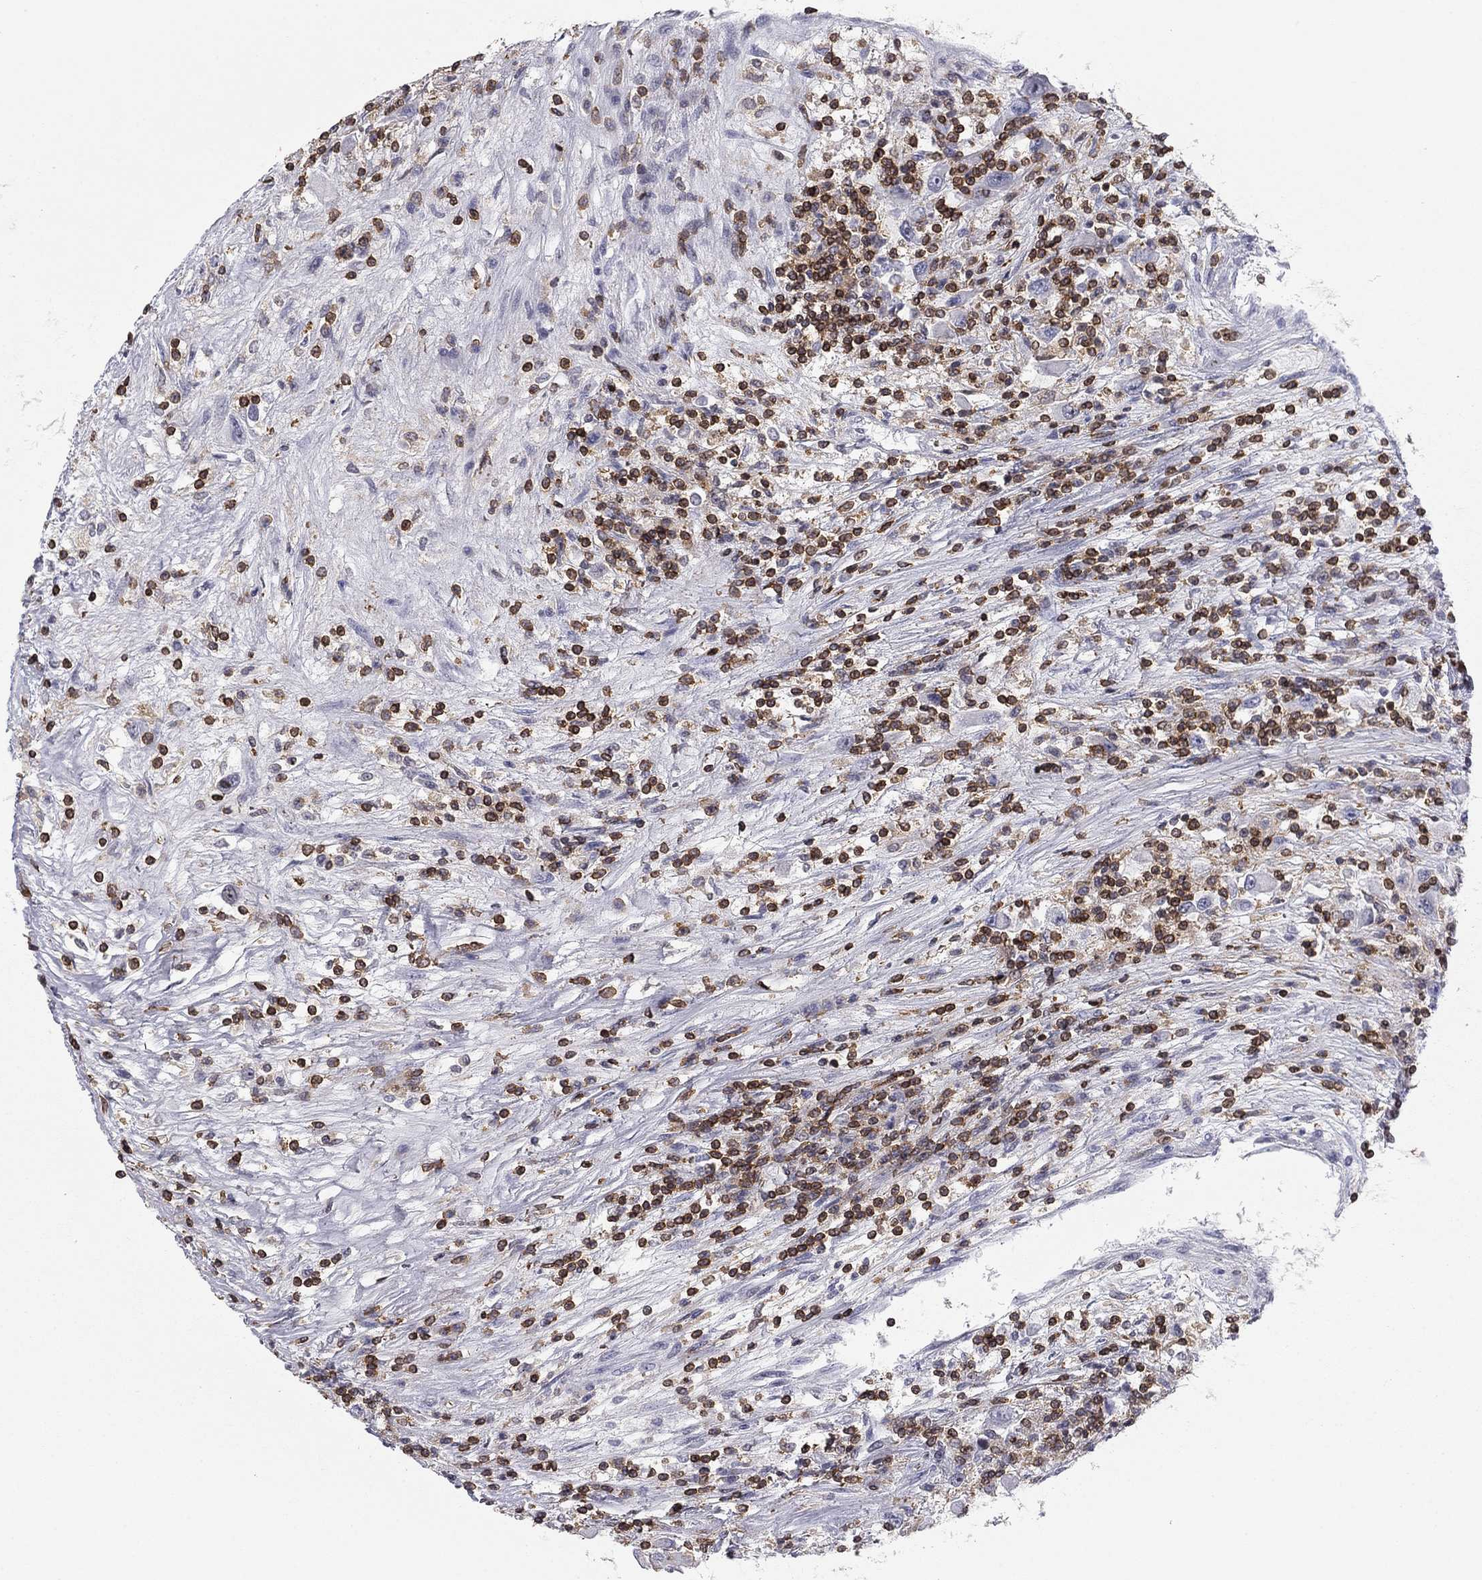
{"staining": {"intensity": "negative", "quantity": "none", "location": "none"}, "tissue": "renal cancer", "cell_type": "Tumor cells", "image_type": "cancer", "snomed": [{"axis": "morphology", "description": "Adenocarcinoma, NOS"}, {"axis": "topography", "description": "Kidney"}], "caption": "This is a image of immunohistochemistry (IHC) staining of renal cancer, which shows no positivity in tumor cells.", "gene": "ARHGAP27", "patient": {"sex": "female", "age": 67}}